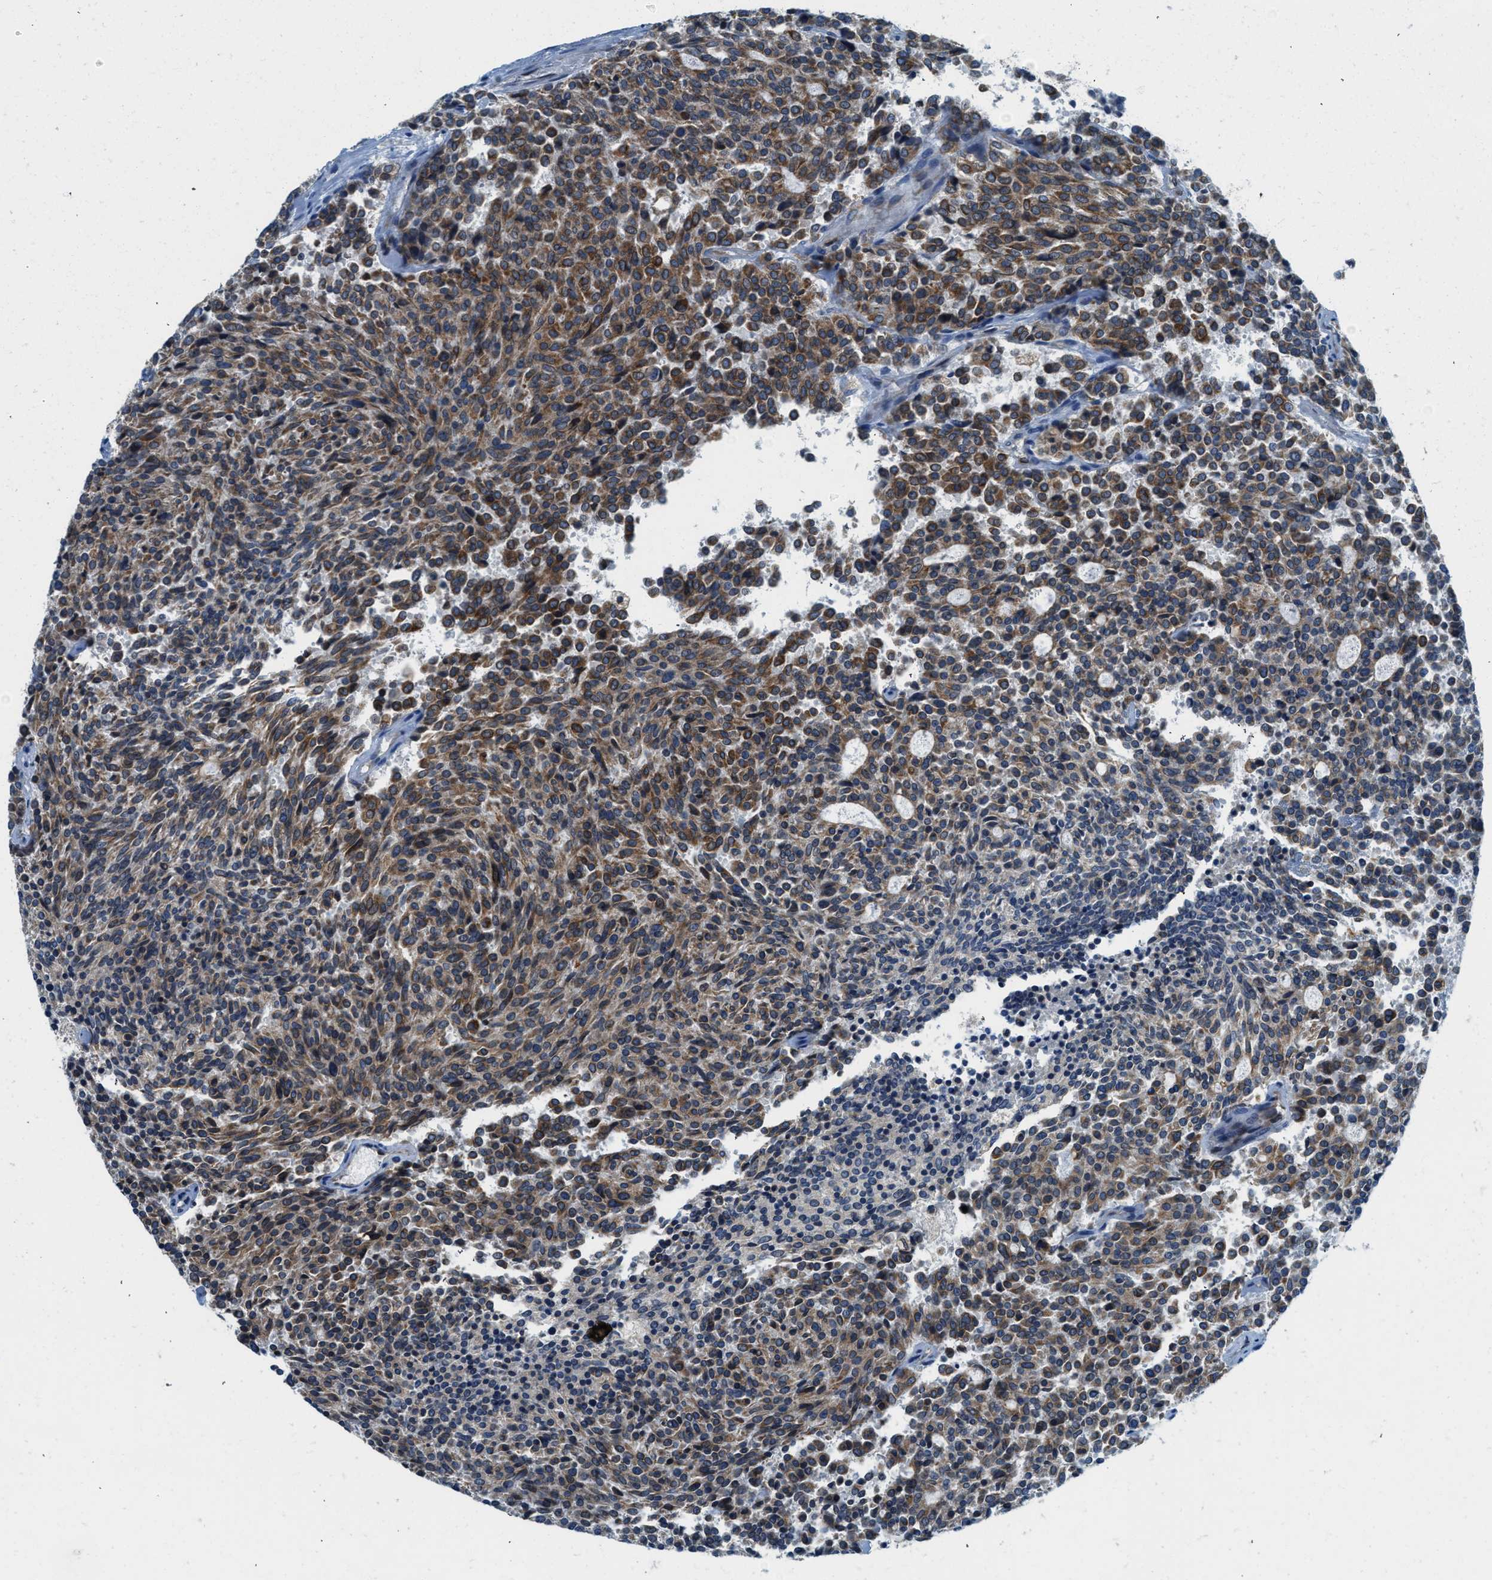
{"staining": {"intensity": "strong", "quantity": ">75%", "location": "cytoplasmic/membranous"}, "tissue": "carcinoid", "cell_type": "Tumor cells", "image_type": "cancer", "snomed": [{"axis": "morphology", "description": "Carcinoid, malignant, NOS"}, {"axis": "topography", "description": "Pancreas"}], "caption": "The immunohistochemical stain highlights strong cytoplasmic/membranous expression in tumor cells of malignant carcinoid tissue.", "gene": "BCAP31", "patient": {"sex": "female", "age": 54}}